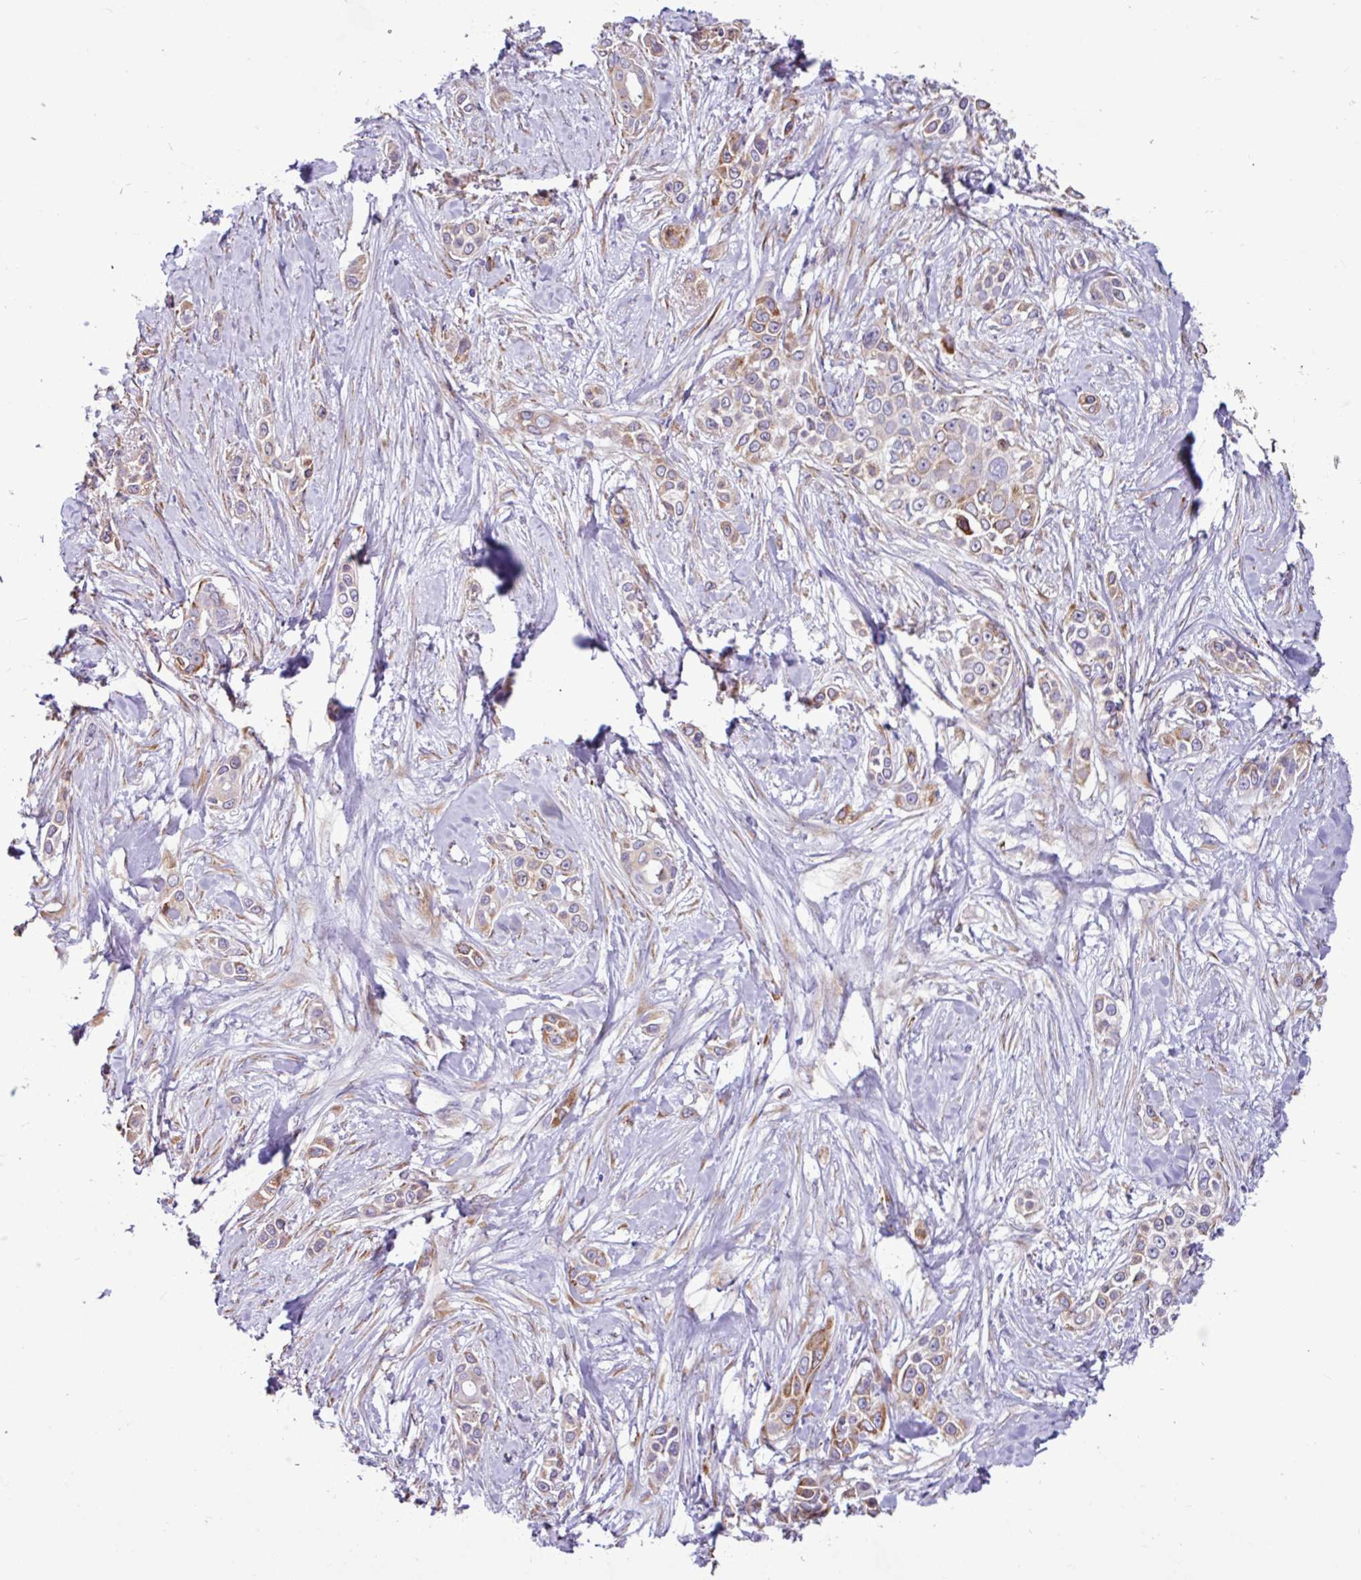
{"staining": {"intensity": "moderate", "quantity": "25%-75%", "location": "cytoplasmic/membranous"}, "tissue": "skin cancer", "cell_type": "Tumor cells", "image_type": "cancer", "snomed": [{"axis": "morphology", "description": "Squamous cell carcinoma, NOS"}, {"axis": "topography", "description": "Skin"}], "caption": "Squamous cell carcinoma (skin) stained for a protein demonstrates moderate cytoplasmic/membranous positivity in tumor cells.", "gene": "PPP1R35", "patient": {"sex": "female", "age": 69}}